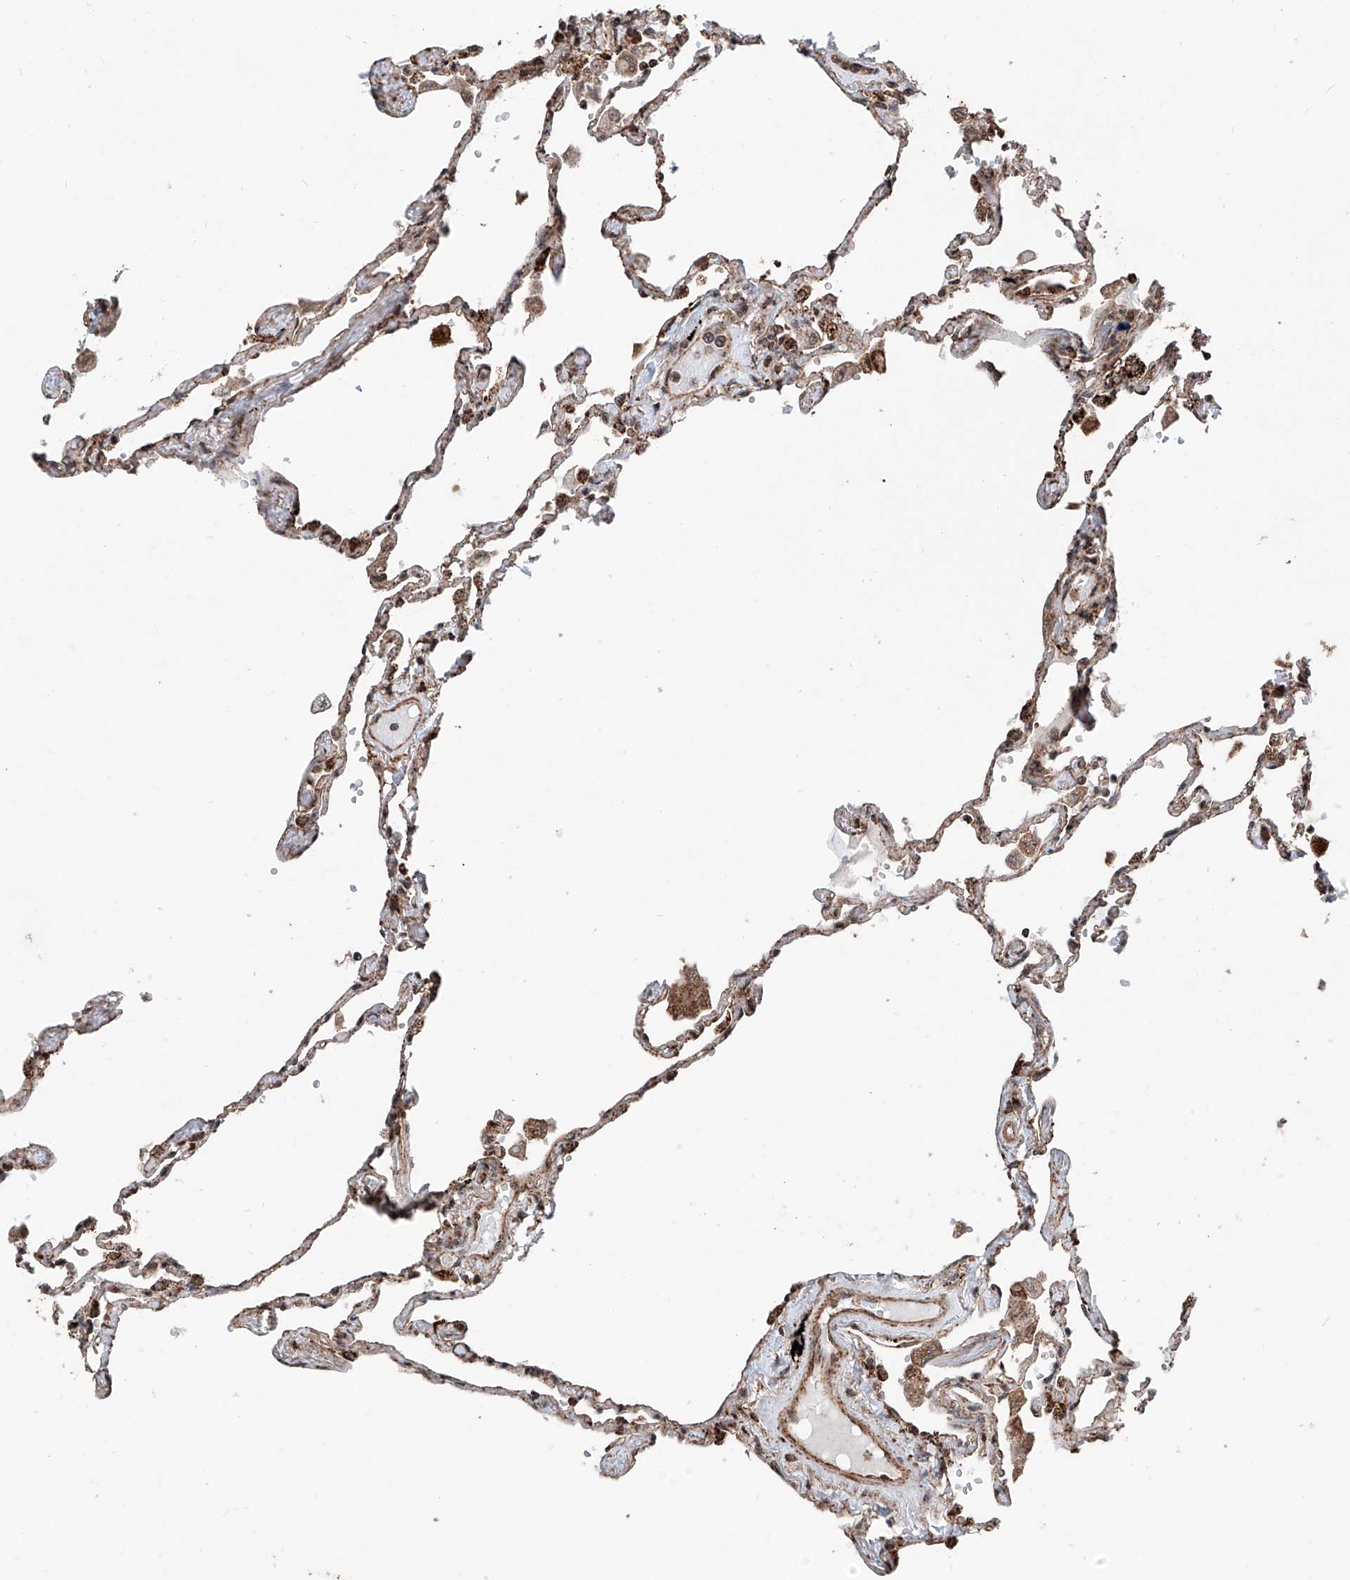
{"staining": {"intensity": "moderate", "quantity": "25%-75%", "location": "cytoplasmic/membranous,nuclear"}, "tissue": "lung", "cell_type": "Alveolar cells", "image_type": "normal", "snomed": [{"axis": "morphology", "description": "Normal tissue, NOS"}, {"axis": "topography", "description": "Lung"}], "caption": "Moderate cytoplasmic/membranous,nuclear protein expression is present in approximately 25%-75% of alveolar cells in lung.", "gene": "ZNF445", "patient": {"sex": "female", "age": 67}}